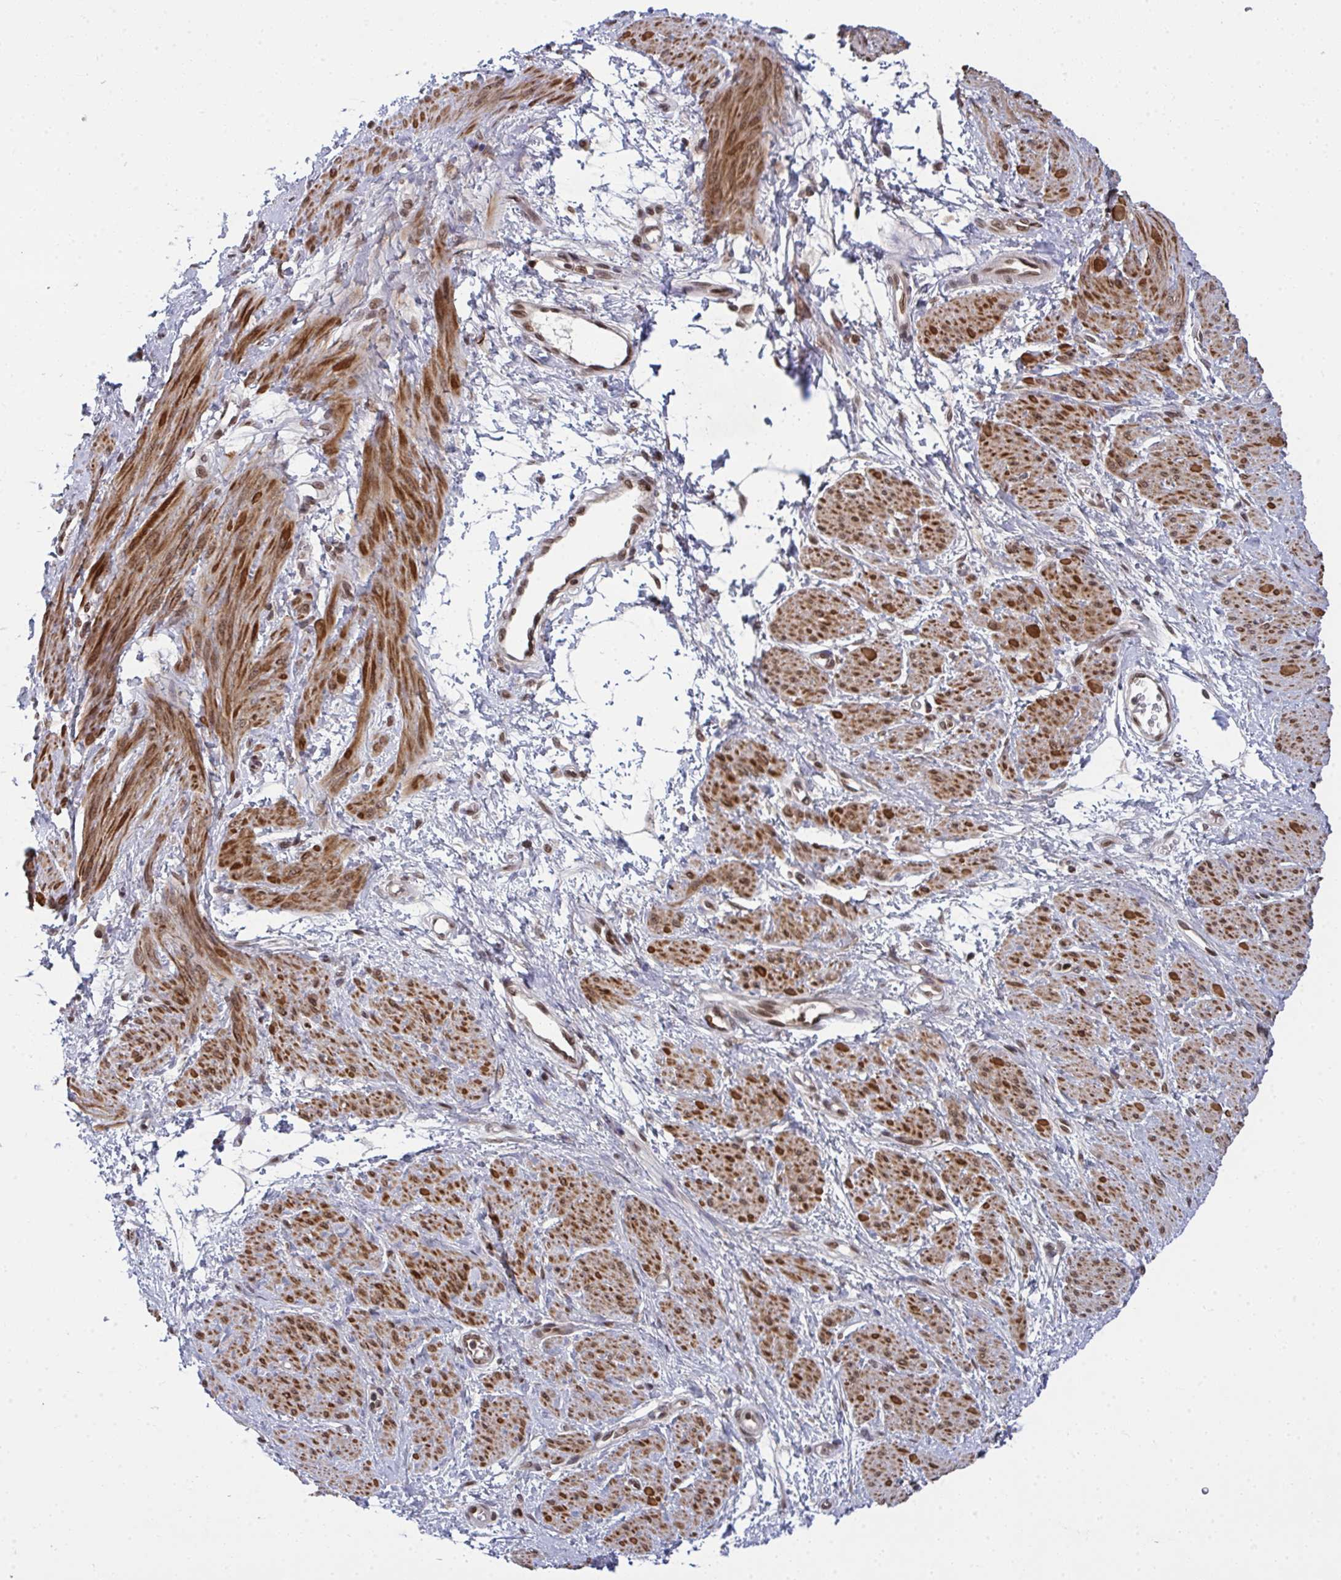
{"staining": {"intensity": "moderate", "quantity": ">75%", "location": "cytoplasmic/membranous,nuclear"}, "tissue": "smooth muscle", "cell_type": "Smooth muscle cells", "image_type": "normal", "snomed": [{"axis": "morphology", "description": "Normal tissue, NOS"}, {"axis": "topography", "description": "Smooth muscle"}, {"axis": "topography", "description": "Uterus"}], "caption": "Protein expression analysis of benign human smooth muscle reveals moderate cytoplasmic/membranous,nuclear expression in approximately >75% of smooth muscle cells. (IHC, brightfield microscopy, high magnification).", "gene": "UXT", "patient": {"sex": "female", "age": 39}}